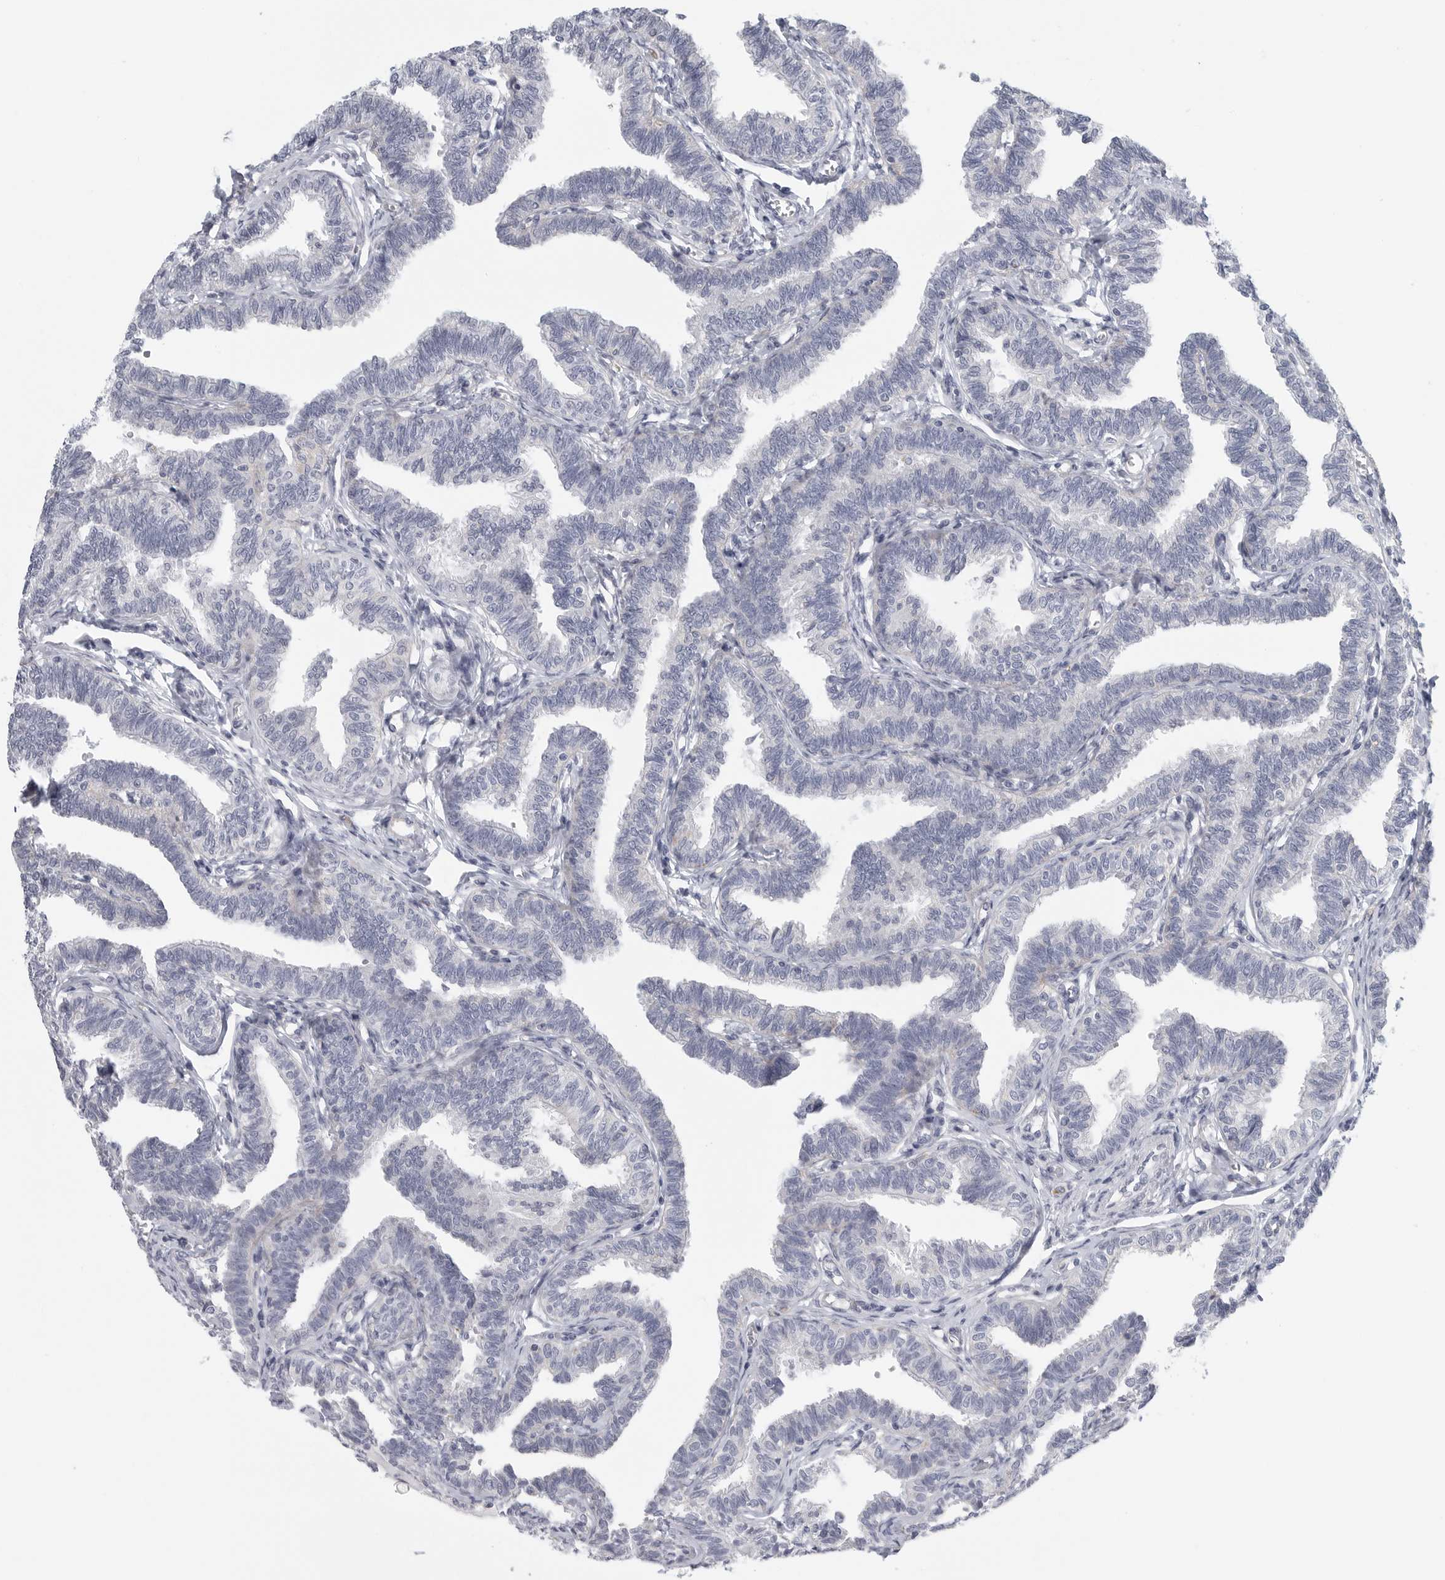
{"staining": {"intensity": "negative", "quantity": "none", "location": "none"}, "tissue": "fallopian tube", "cell_type": "Glandular cells", "image_type": "normal", "snomed": [{"axis": "morphology", "description": "Normal tissue, NOS"}, {"axis": "topography", "description": "Fallopian tube"}, {"axis": "topography", "description": "Ovary"}], "caption": "The histopathology image demonstrates no staining of glandular cells in normal fallopian tube. The staining was performed using DAB to visualize the protein expression in brown, while the nuclei were stained in blue with hematoxylin (Magnification: 20x).", "gene": "TNR", "patient": {"sex": "female", "age": 23}}